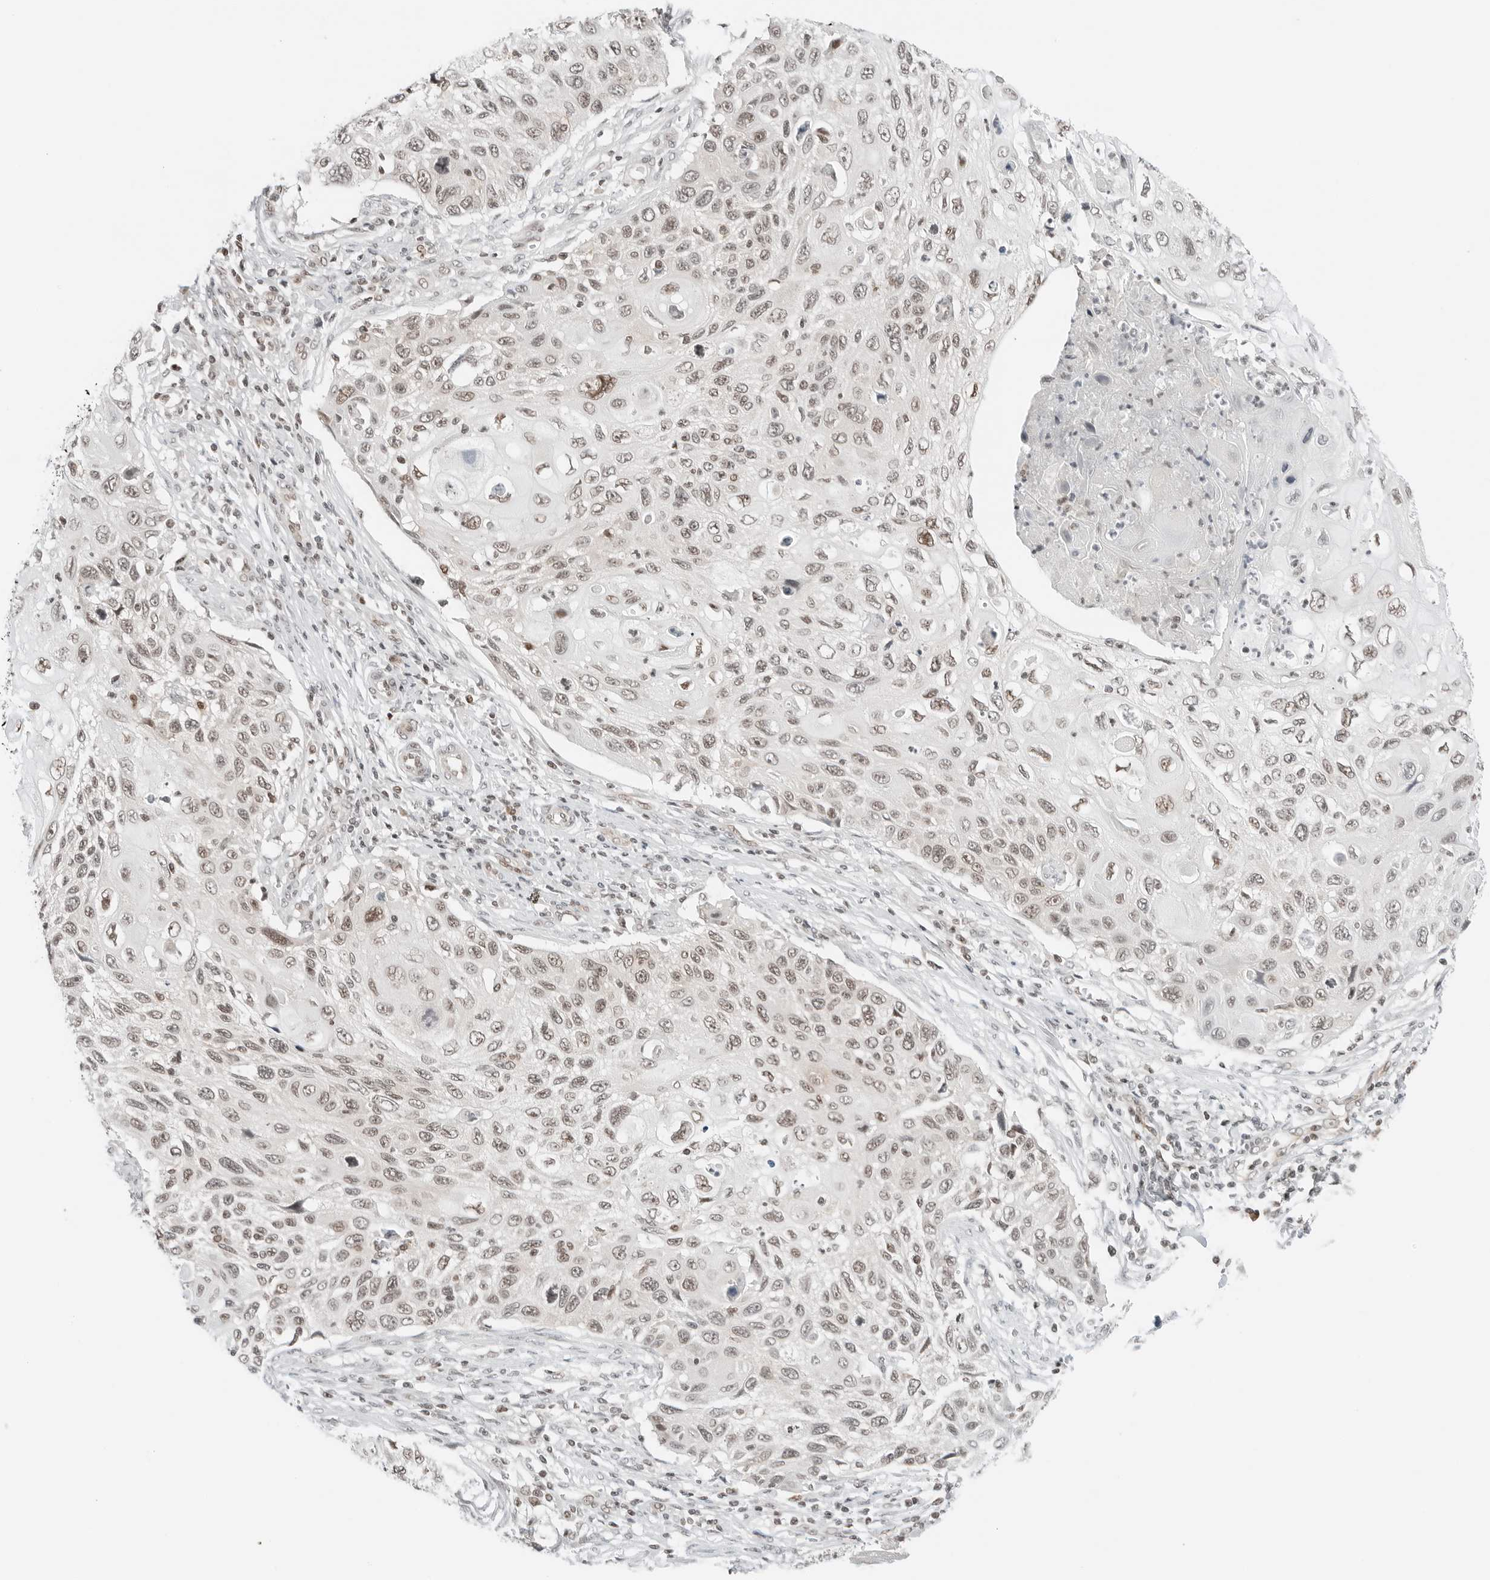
{"staining": {"intensity": "weak", "quantity": "25%-75%", "location": "nuclear"}, "tissue": "cervical cancer", "cell_type": "Tumor cells", "image_type": "cancer", "snomed": [{"axis": "morphology", "description": "Squamous cell carcinoma, NOS"}, {"axis": "topography", "description": "Cervix"}], "caption": "Immunohistochemical staining of human cervical squamous cell carcinoma exhibits low levels of weak nuclear positivity in about 25%-75% of tumor cells. (DAB (3,3'-diaminobenzidine) IHC, brown staining for protein, blue staining for nuclei).", "gene": "CRTC2", "patient": {"sex": "female", "age": 70}}